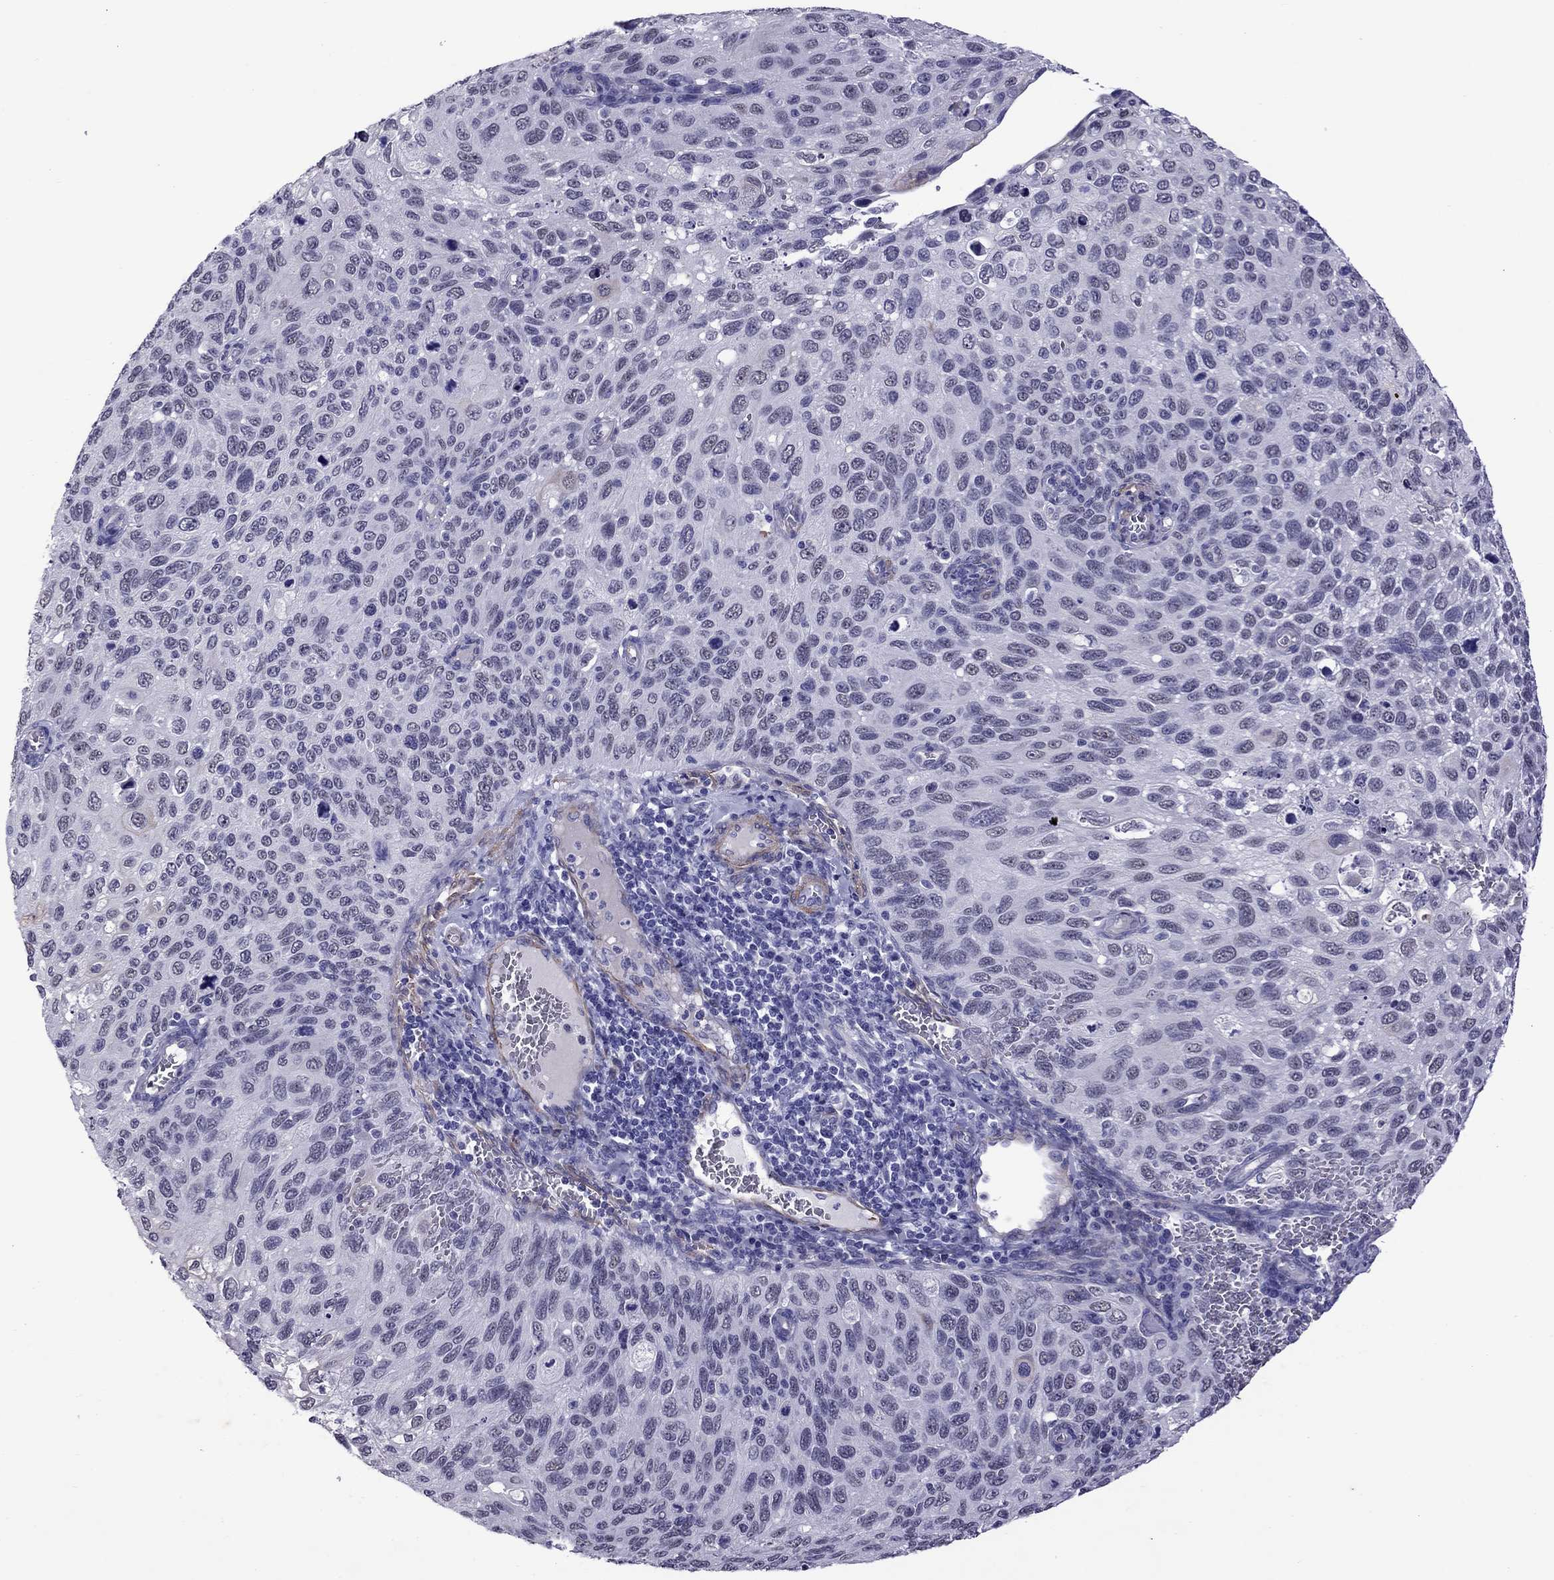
{"staining": {"intensity": "negative", "quantity": "none", "location": "none"}, "tissue": "cervical cancer", "cell_type": "Tumor cells", "image_type": "cancer", "snomed": [{"axis": "morphology", "description": "Squamous cell carcinoma, NOS"}, {"axis": "topography", "description": "Cervix"}], "caption": "Tumor cells are negative for protein expression in human squamous cell carcinoma (cervical). (DAB (3,3'-diaminobenzidine) immunohistochemistry visualized using brightfield microscopy, high magnification).", "gene": "CHRNA5", "patient": {"sex": "female", "age": 70}}